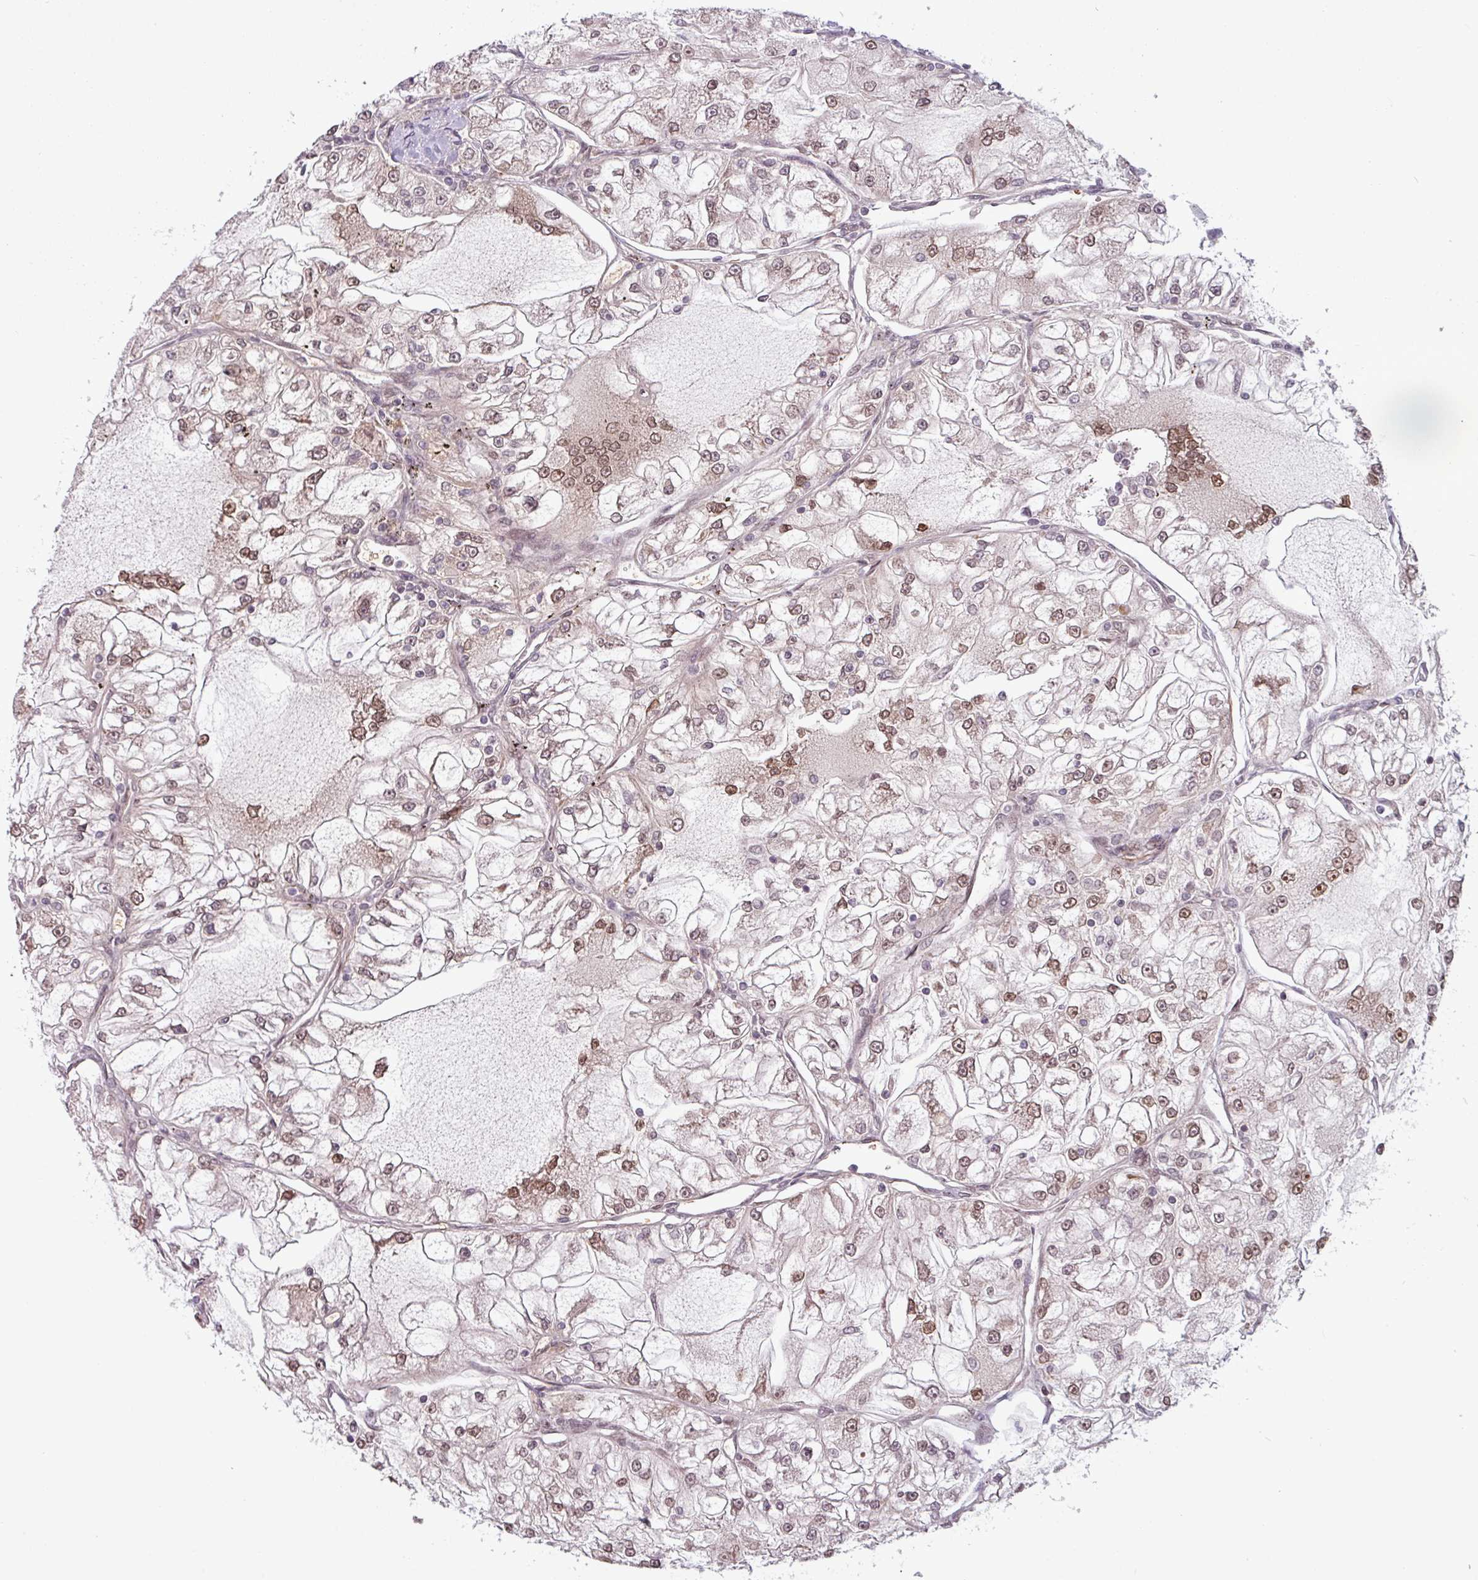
{"staining": {"intensity": "moderate", "quantity": "25%-75%", "location": "nuclear"}, "tissue": "renal cancer", "cell_type": "Tumor cells", "image_type": "cancer", "snomed": [{"axis": "morphology", "description": "Adenocarcinoma, NOS"}, {"axis": "topography", "description": "Kidney"}], "caption": "A histopathology image of human renal cancer (adenocarcinoma) stained for a protein shows moderate nuclear brown staining in tumor cells. (DAB (3,3'-diaminobenzidine) = brown stain, brightfield microscopy at high magnification).", "gene": "RBM4B", "patient": {"sex": "female", "age": 72}}